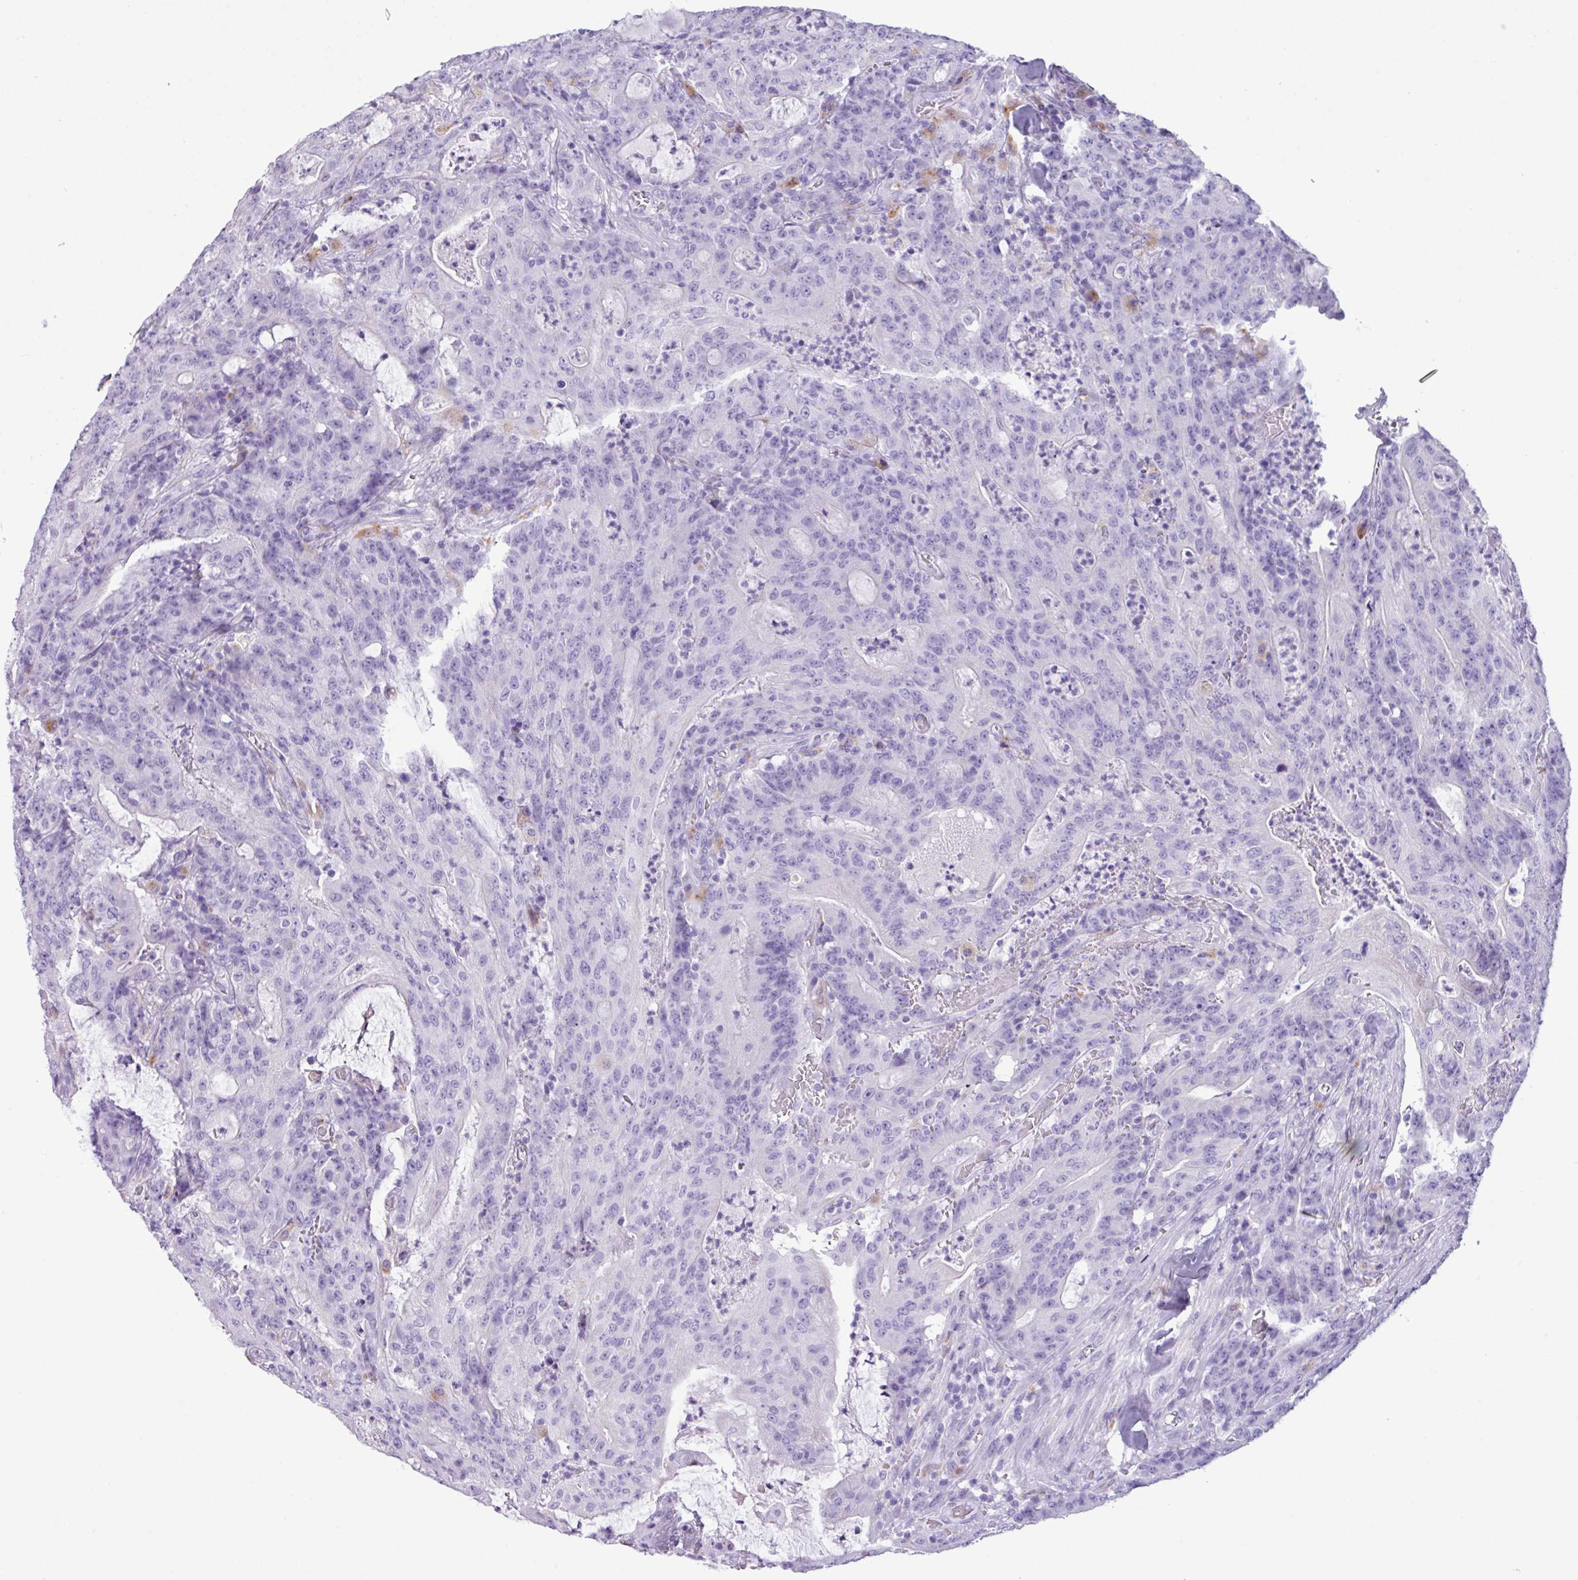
{"staining": {"intensity": "negative", "quantity": "none", "location": "none"}, "tissue": "colorectal cancer", "cell_type": "Tumor cells", "image_type": "cancer", "snomed": [{"axis": "morphology", "description": "Adenocarcinoma, NOS"}, {"axis": "topography", "description": "Colon"}], "caption": "The image reveals no significant staining in tumor cells of colorectal cancer (adenocarcinoma).", "gene": "AGO3", "patient": {"sex": "male", "age": 83}}